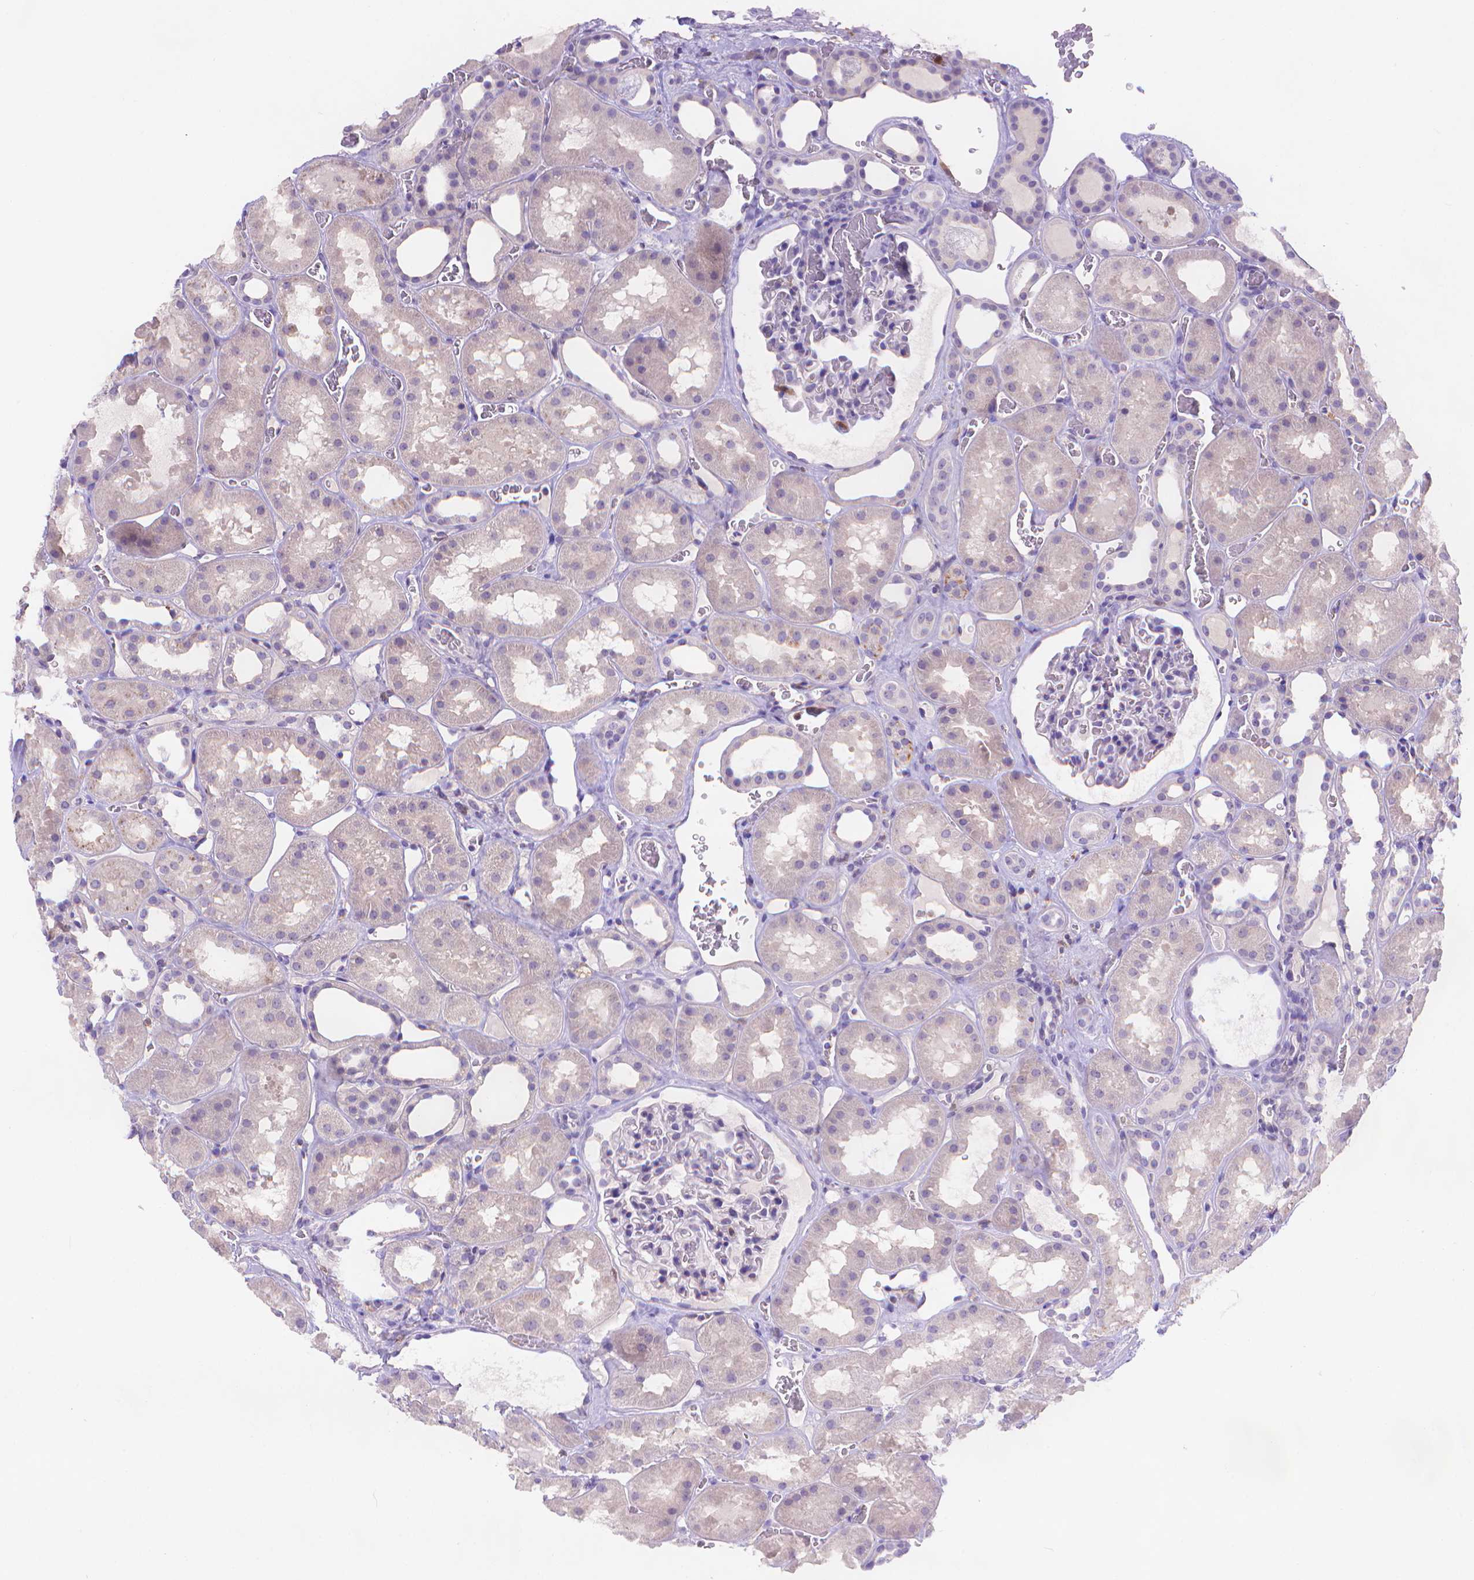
{"staining": {"intensity": "moderate", "quantity": "<25%", "location": "cytoplasmic/membranous"}, "tissue": "kidney", "cell_type": "Cells in glomeruli", "image_type": "normal", "snomed": [{"axis": "morphology", "description": "Normal tissue, NOS"}, {"axis": "topography", "description": "Kidney"}], "caption": "Protein expression by immunohistochemistry (IHC) reveals moderate cytoplasmic/membranous staining in about <25% of cells in glomeruli in normal kidney.", "gene": "FGD2", "patient": {"sex": "female", "age": 41}}